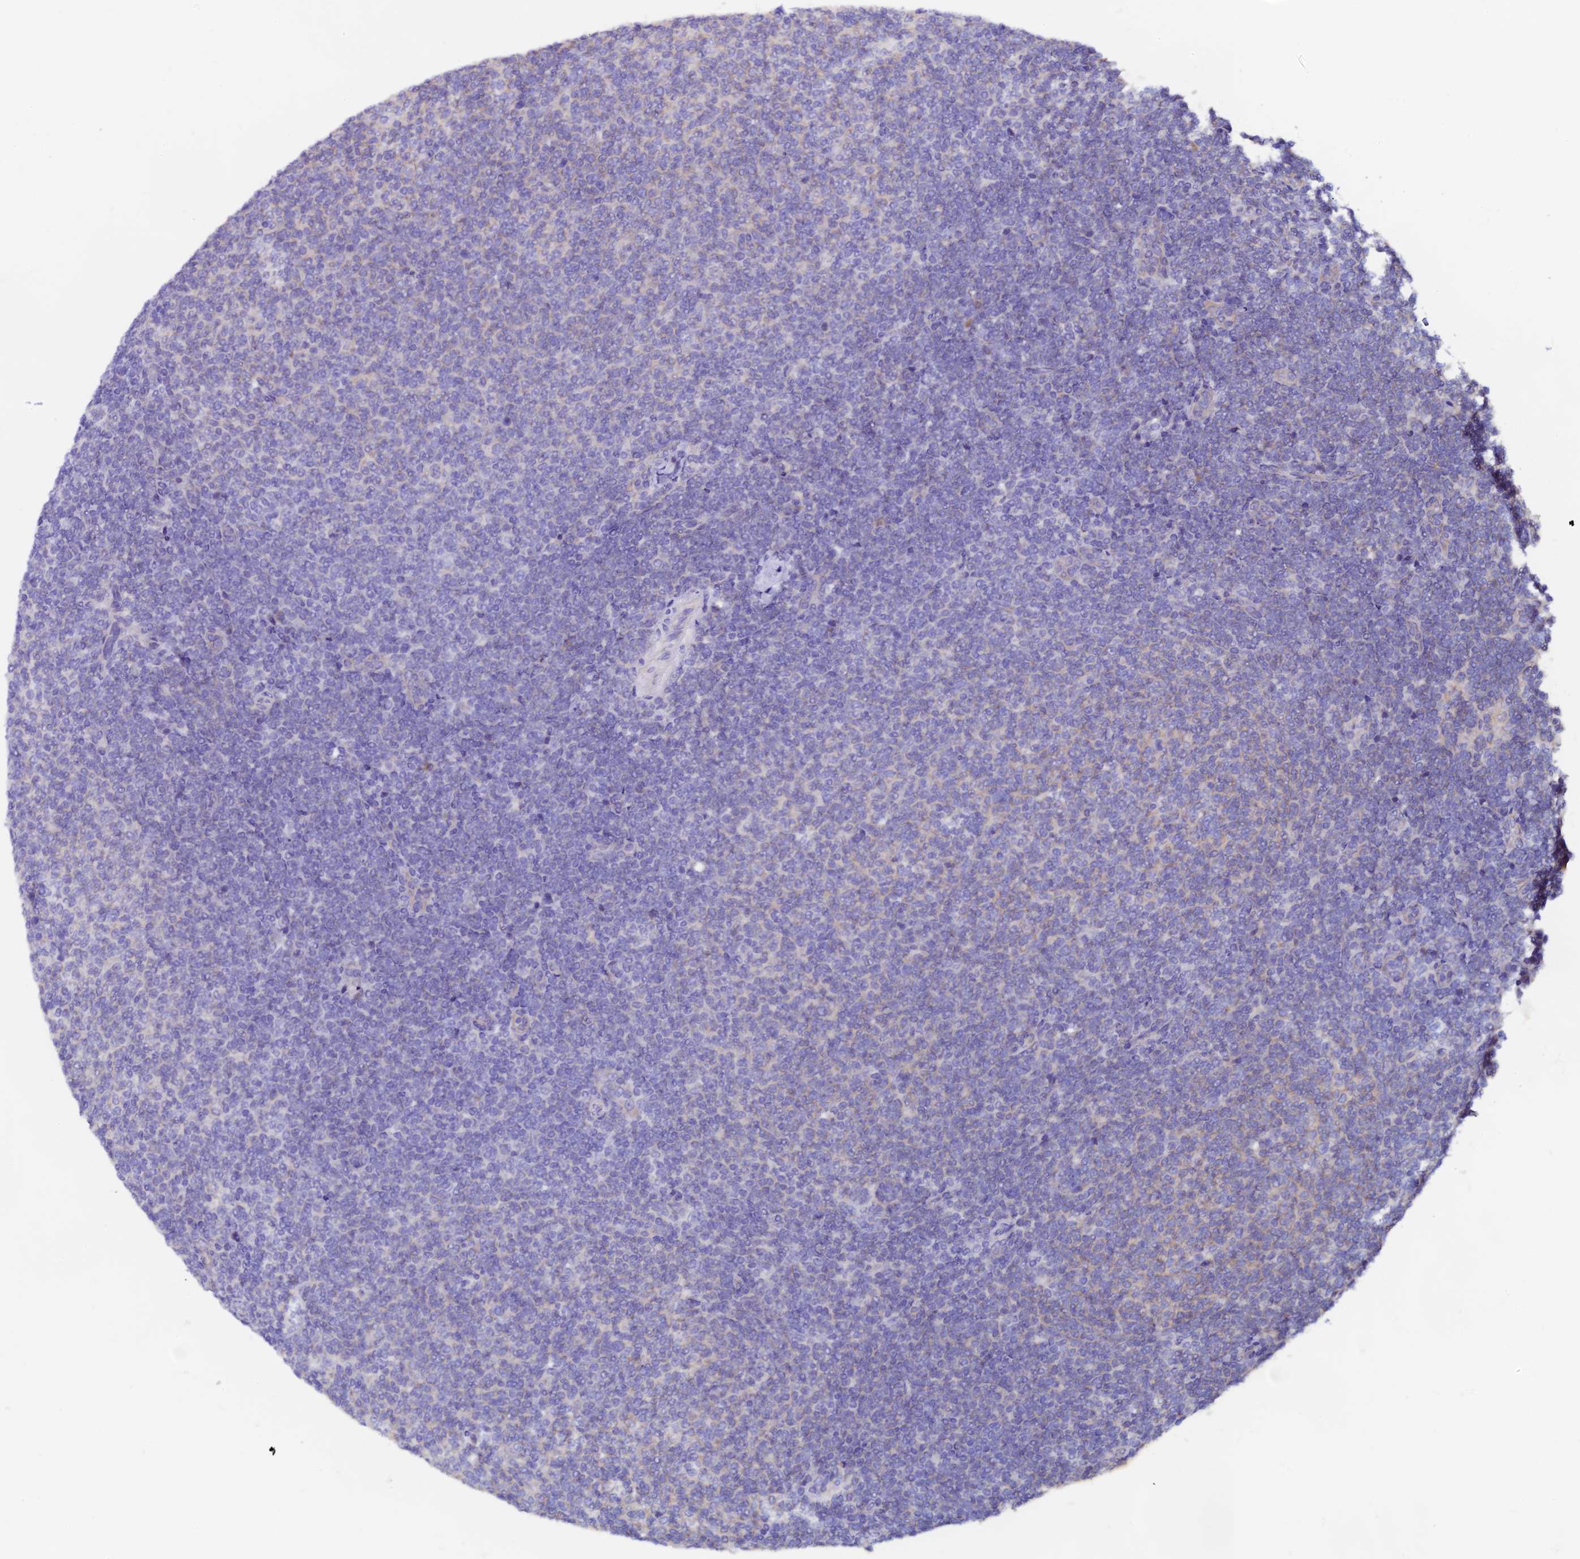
{"staining": {"intensity": "negative", "quantity": "none", "location": "none"}, "tissue": "lymphoma", "cell_type": "Tumor cells", "image_type": "cancer", "snomed": [{"axis": "morphology", "description": "Malignant lymphoma, non-Hodgkin's type, Low grade"}, {"axis": "topography", "description": "Lymph node"}], "caption": "The photomicrograph reveals no significant positivity in tumor cells of malignant lymphoma, non-Hodgkin's type (low-grade). Brightfield microscopy of immunohistochemistry (IHC) stained with DAB (brown) and hematoxylin (blue), captured at high magnification.", "gene": "COMTD1", "patient": {"sex": "male", "age": 66}}